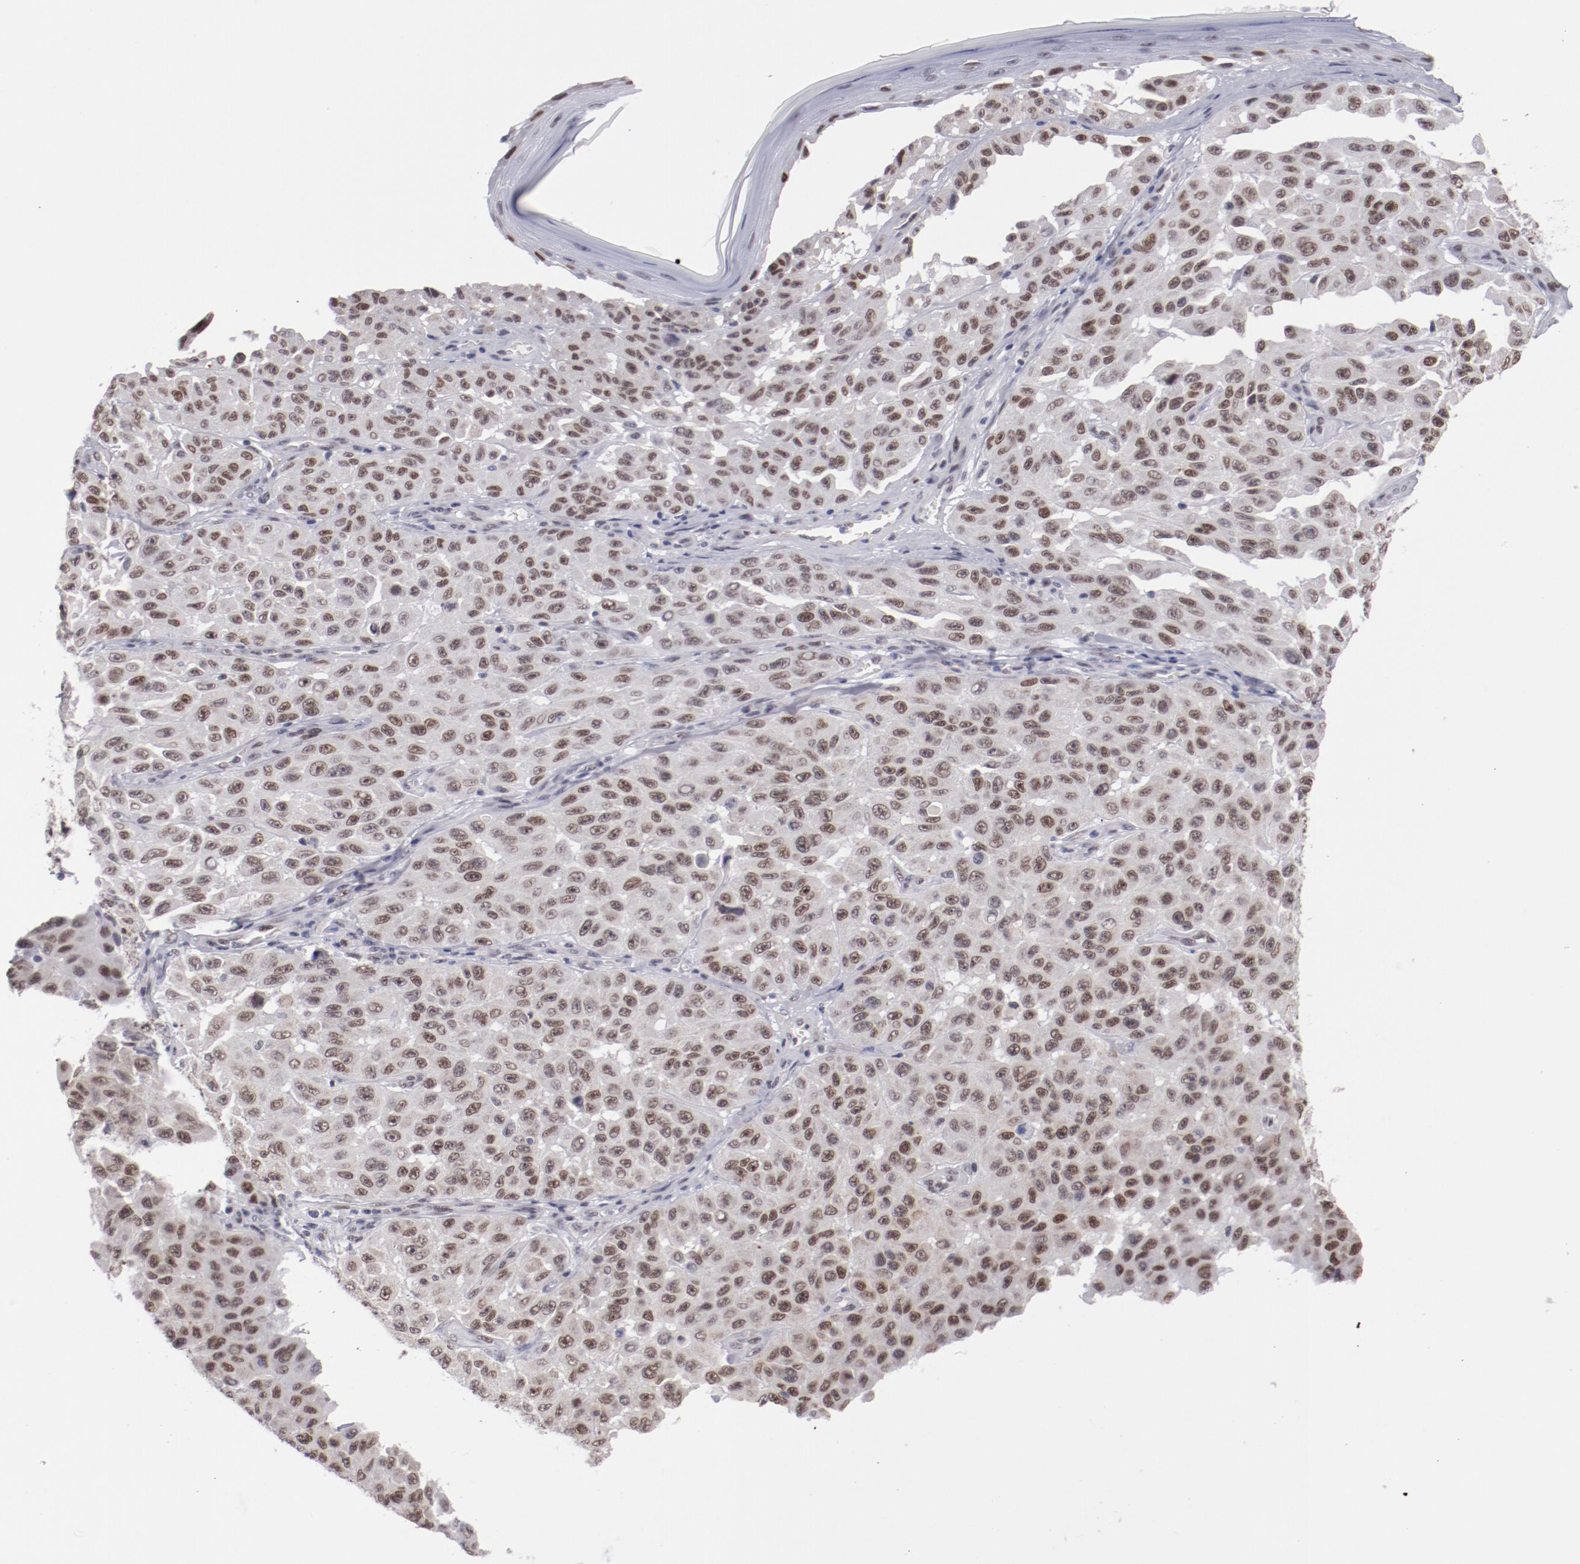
{"staining": {"intensity": "moderate", "quantity": ">75%", "location": "nuclear"}, "tissue": "melanoma", "cell_type": "Tumor cells", "image_type": "cancer", "snomed": [{"axis": "morphology", "description": "Malignant melanoma, NOS"}, {"axis": "topography", "description": "Skin"}], "caption": "Malignant melanoma stained with DAB (3,3'-diaminobenzidine) immunohistochemistry shows medium levels of moderate nuclear positivity in about >75% of tumor cells. The staining was performed using DAB, with brown indicating positive protein expression. Nuclei are stained blue with hematoxylin.", "gene": "TFAP4", "patient": {"sex": "male", "age": 30}}